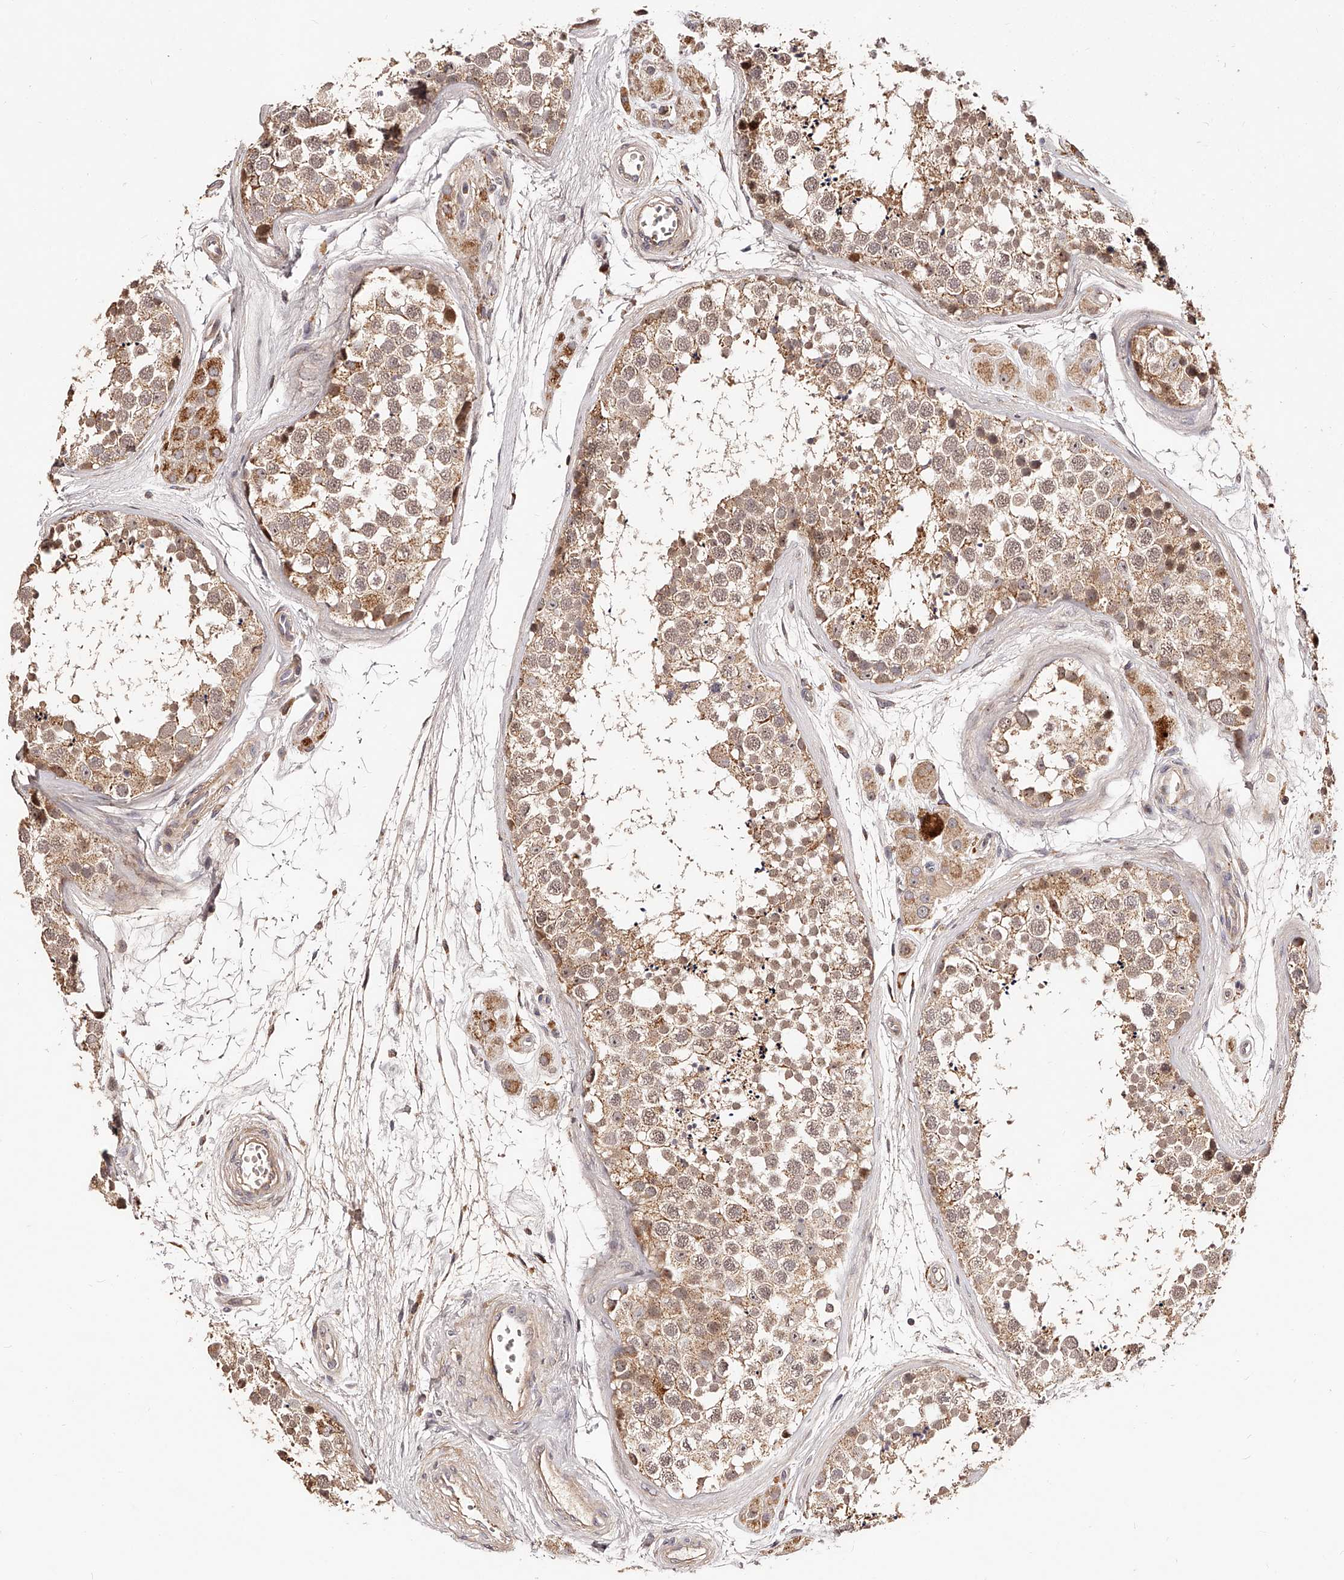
{"staining": {"intensity": "moderate", "quantity": "<25%", "location": "cytoplasmic/membranous"}, "tissue": "testis", "cell_type": "Cells in seminiferous ducts", "image_type": "normal", "snomed": [{"axis": "morphology", "description": "Normal tissue, NOS"}, {"axis": "topography", "description": "Testis"}], "caption": "Testis stained with DAB (3,3'-diaminobenzidine) immunohistochemistry (IHC) exhibits low levels of moderate cytoplasmic/membranous staining in approximately <25% of cells in seminiferous ducts.", "gene": "ZNF502", "patient": {"sex": "male", "age": 56}}